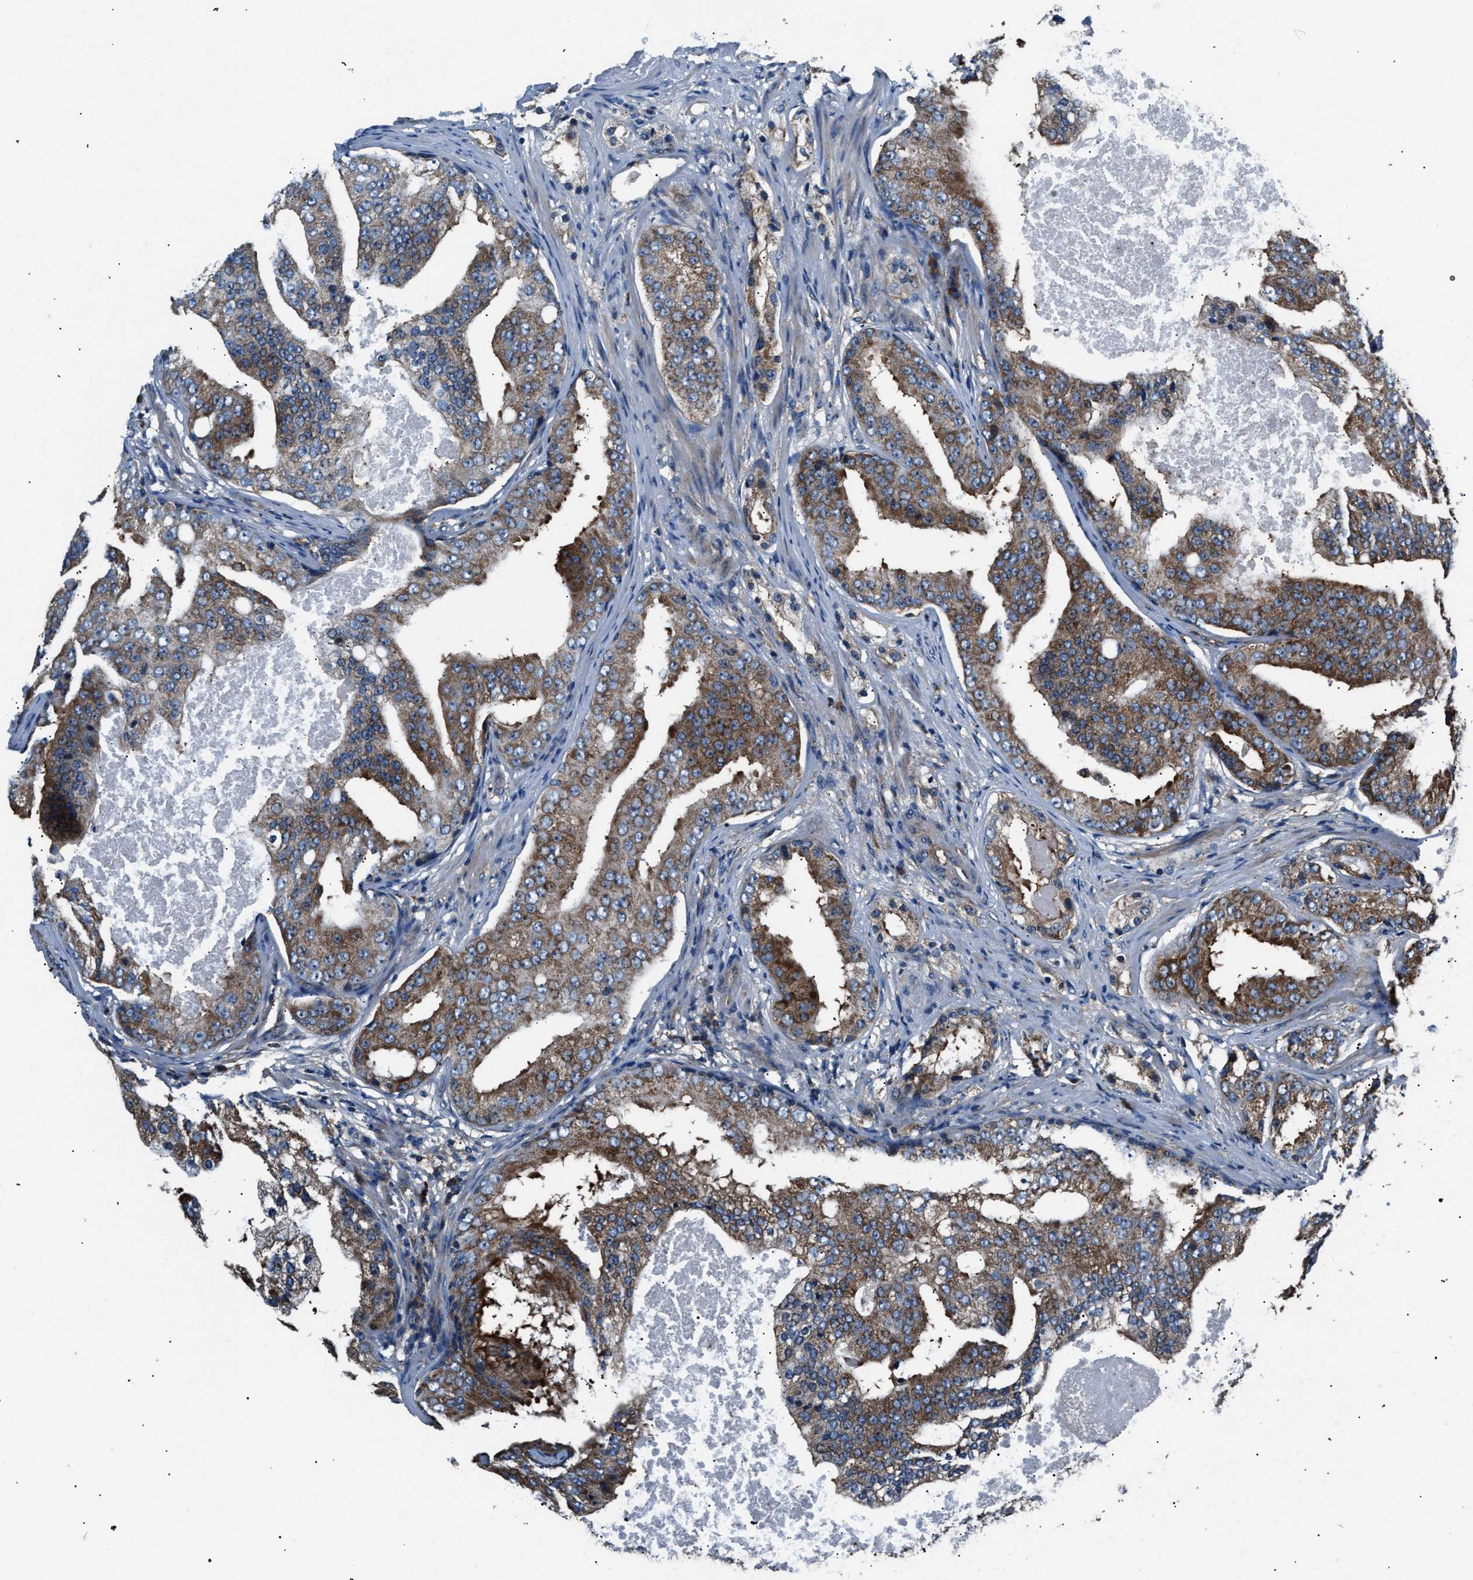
{"staining": {"intensity": "moderate", "quantity": "25%-75%", "location": "cytoplasmic/membranous"}, "tissue": "prostate cancer", "cell_type": "Tumor cells", "image_type": "cancer", "snomed": [{"axis": "morphology", "description": "Adenocarcinoma, High grade"}, {"axis": "topography", "description": "Prostate"}], "caption": "Prostate cancer (adenocarcinoma (high-grade)) stained with DAB (3,3'-diaminobenzidine) IHC exhibits medium levels of moderate cytoplasmic/membranous positivity in approximately 25%-75% of tumor cells. (DAB (3,3'-diaminobenzidine) = brown stain, brightfield microscopy at high magnification).", "gene": "IMPDH2", "patient": {"sex": "male", "age": 68}}